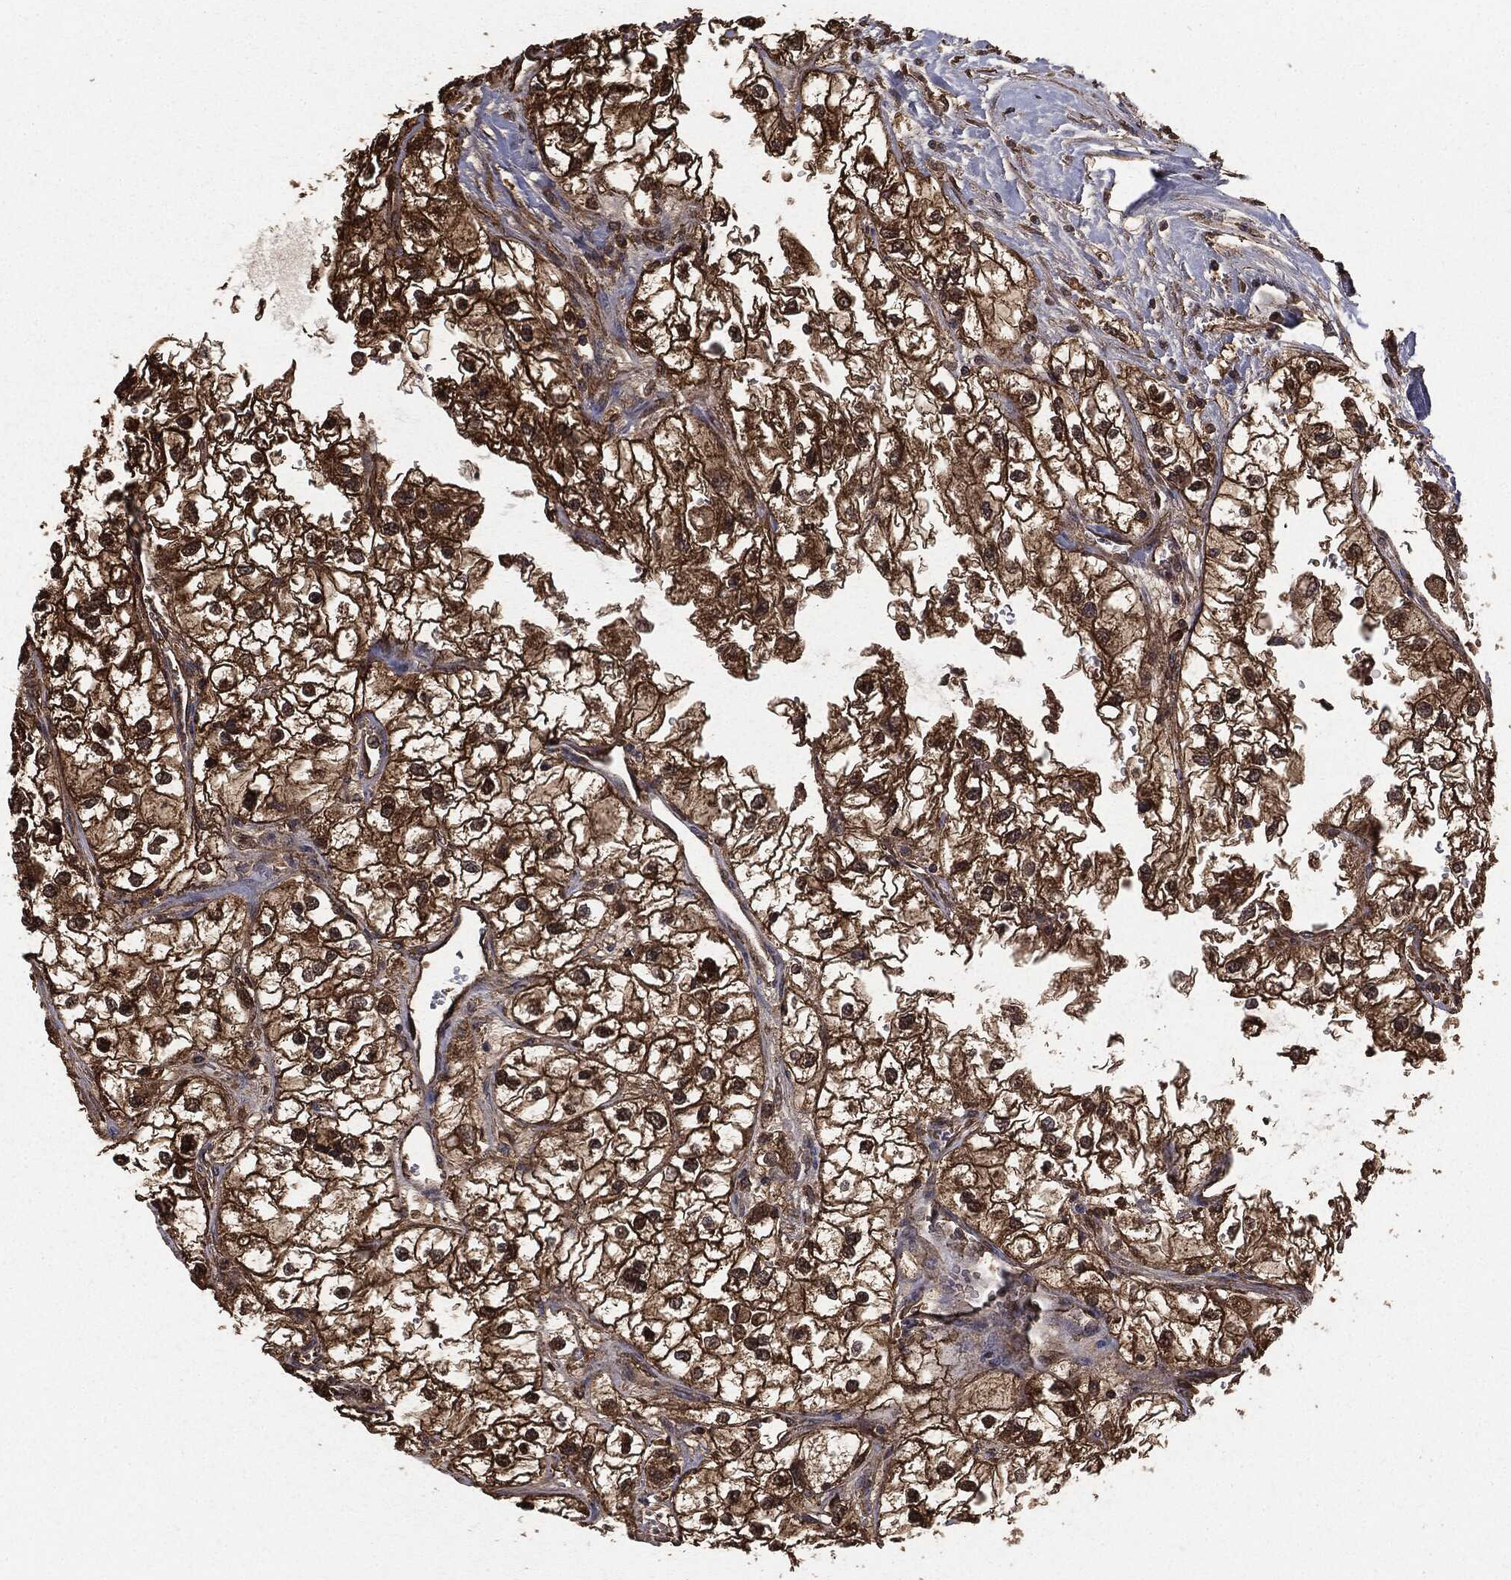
{"staining": {"intensity": "strong", "quantity": ">75%", "location": "cytoplasmic/membranous"}, "tissue": "renal cancer", "cell_type": "Tumor cells", "image_type": "cancer", "snomed": [{"axis": "morphology", "description": "Adenocarcinoma, NOS"}, {"axis": "topography", "description": "Kidney"}], "caption": "The immunohistochemical stain shows strong cytoplasmic/membranous staining in tumor cells of renal cancer (adenocarcinoma) tissue.", "gene": "NME1", "patient": {"sex": "male", "age": 59}}